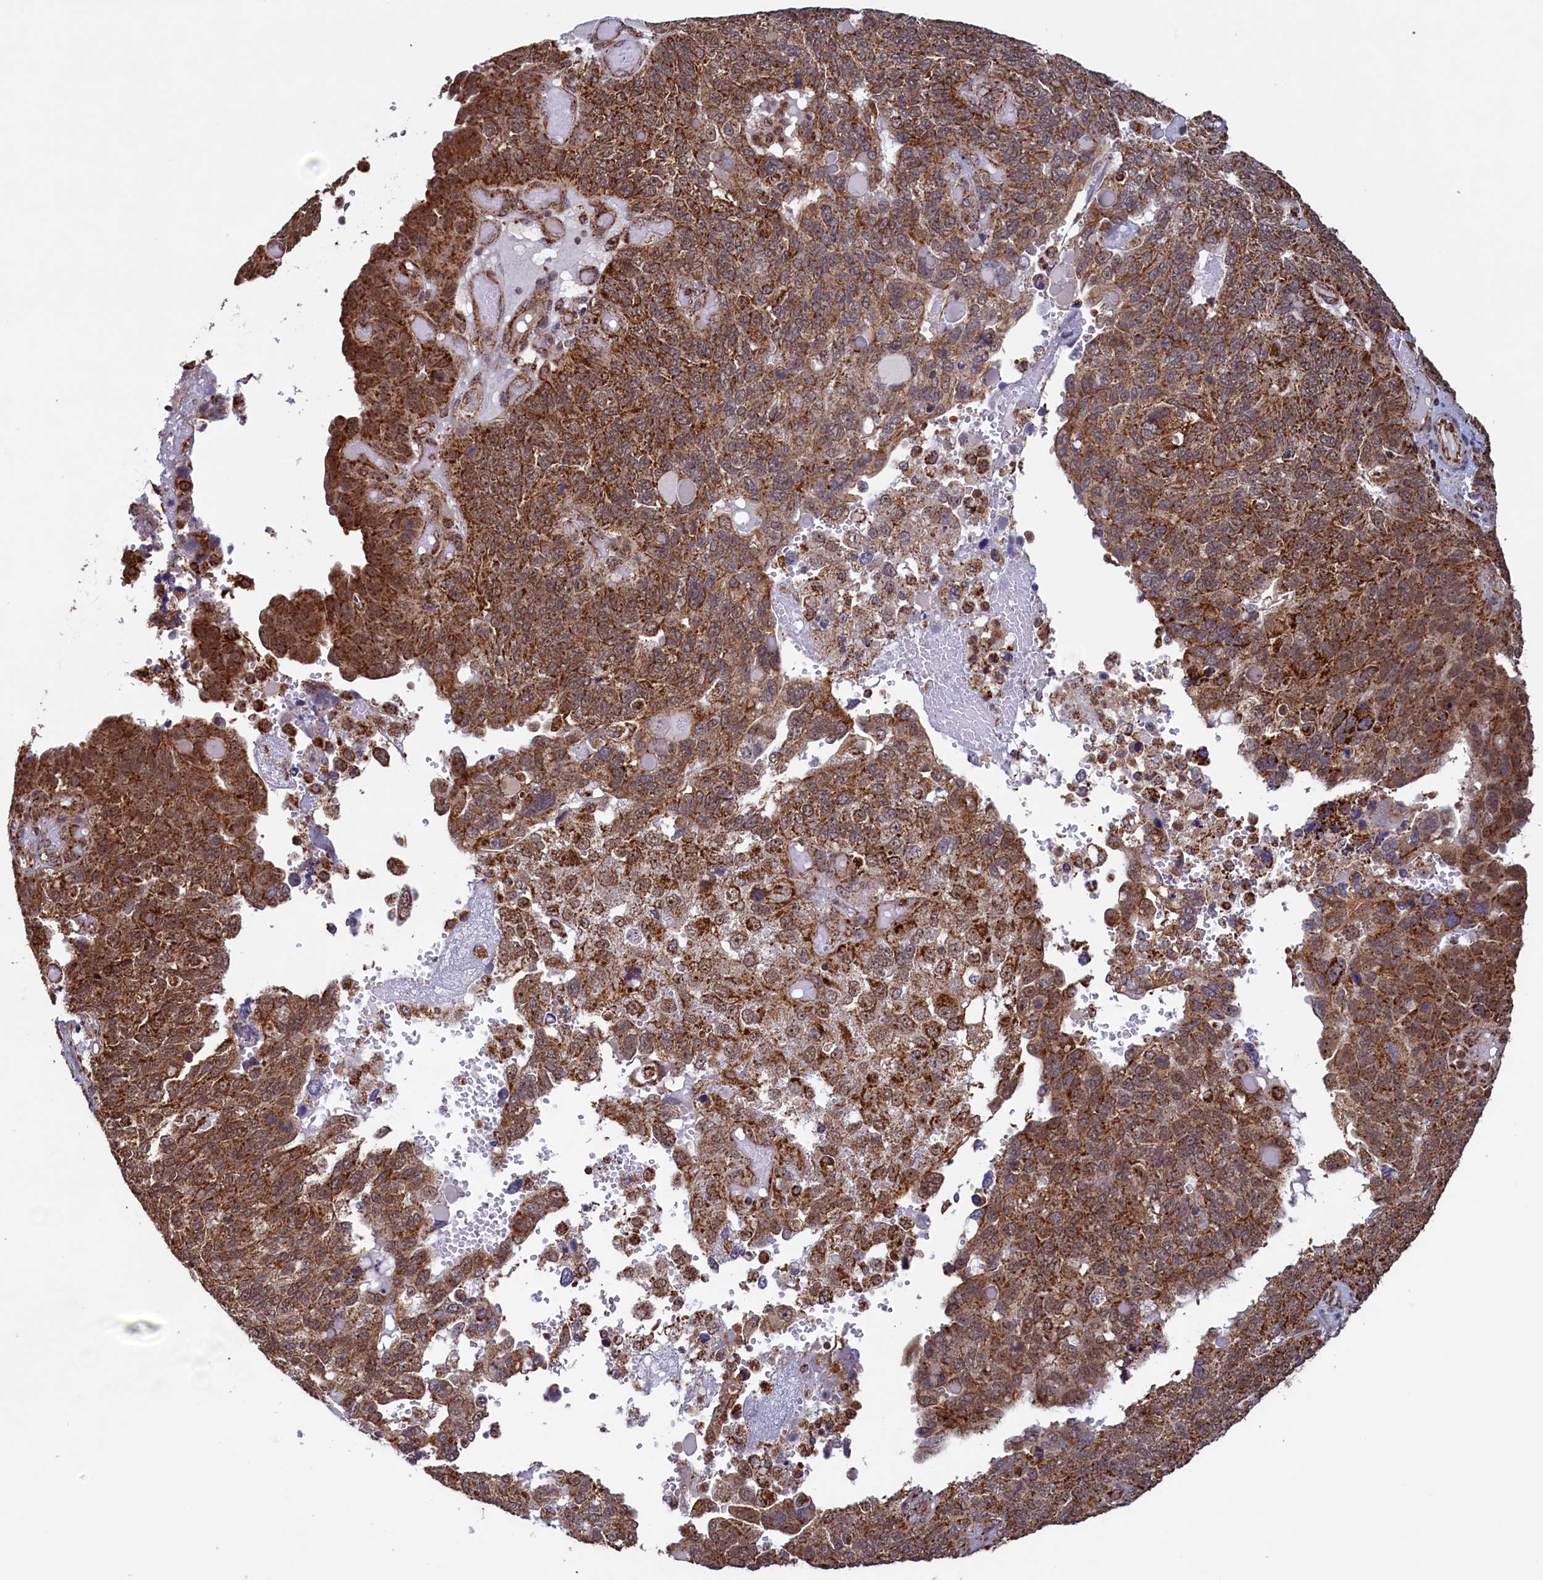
{"staining": {"intensity": "strong", "quantity": ">75%", "location": "cytoplasmic/membranous"}, "tissue": "endometrial cancer", "cell_type": "Tumor cells", "image_type": "cancer", "snomed": [{"axis": "morphology", "description": "Adenocarcinoma, NOS"}, {"axis": "topography", "description": "Endometrium"}], "caption": "This is an image of immunohistochemistry staining of endometrial cancer (adenocarcinoma), which shows strong expression in the cytoplasmic/membranous of tumor cells.", "gene": "UBE3B", "patient": {"sex": "female", "age": 66}}